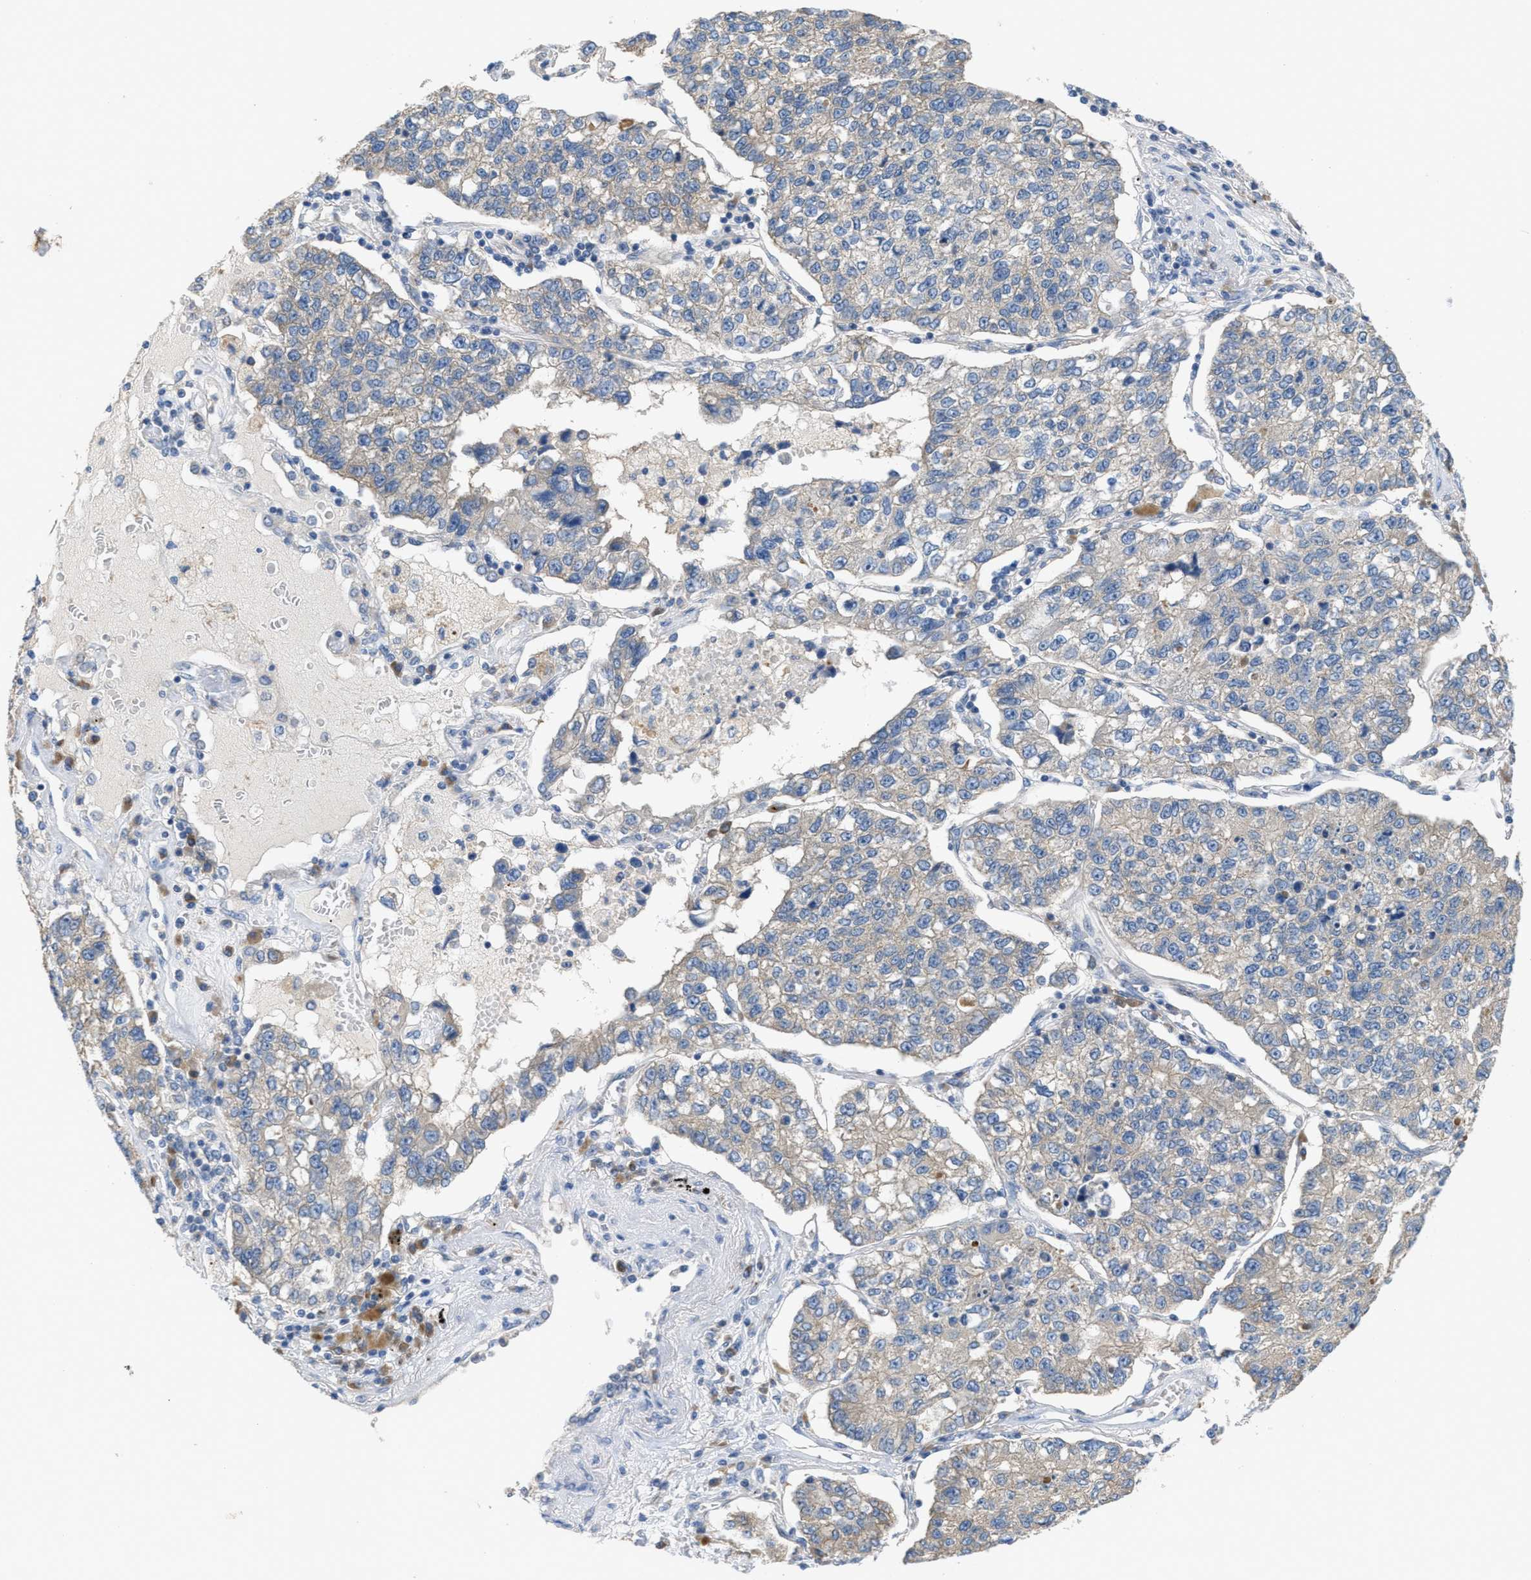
{"staining": {"intensity": "weak", "quantity": "<25%", "location": "cytoplasmic/membranous"}, "tissue": "lung cancer", "cell_type": "Tumor cells", "image_type": "cancer", "snomed": [{"axis": "morphology", "description": "Adenocarcinoma, NOS"}, {"axis": "topography", "description": "Lung"}], "caption": "Histopathology image shows no significant protein positivity in tumor cells of lung adenocarcinoma.", "gene": "UBA5", "patient": {"sex": "male", "age": 49}}